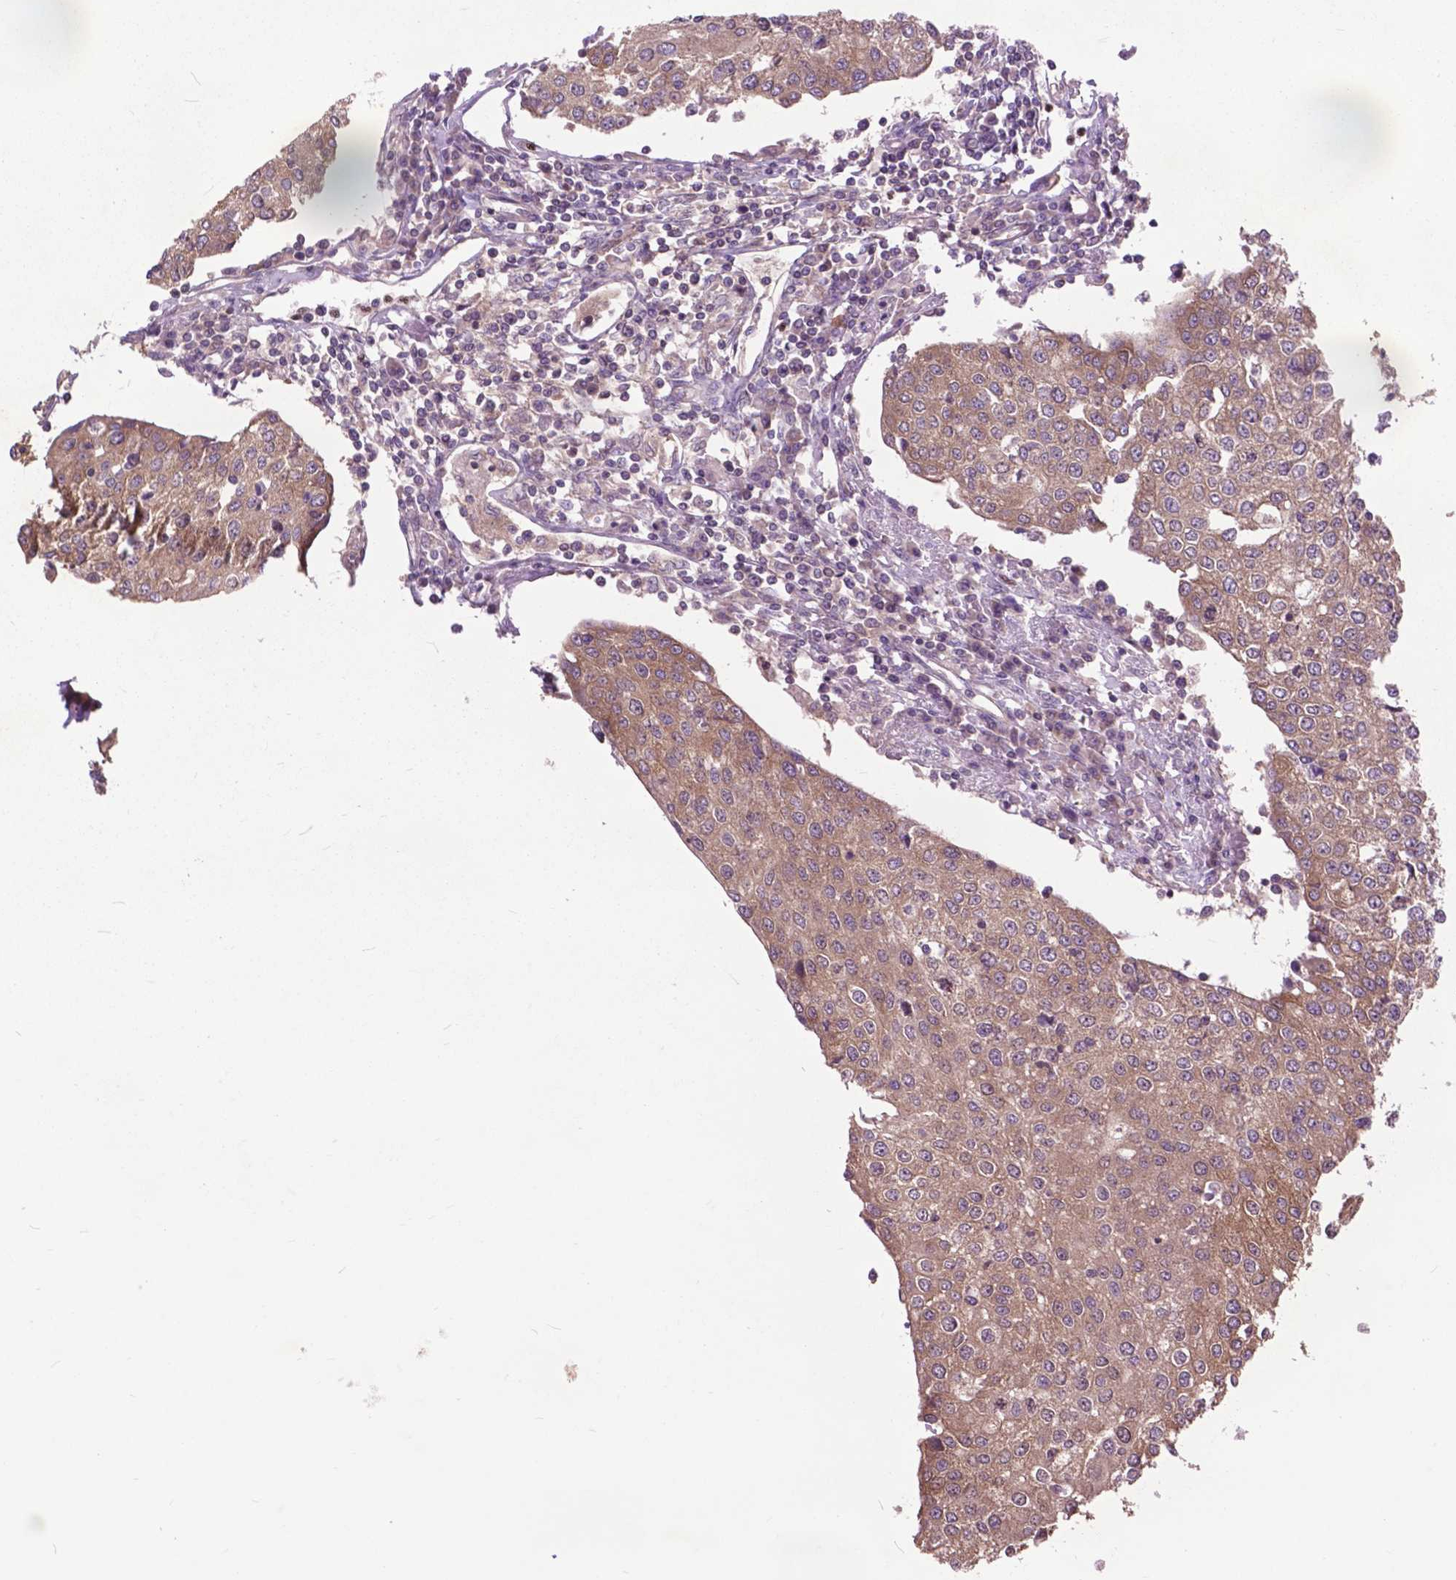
{"staining": {"intensity": "weak", "quantity": ">75%", "location": "cytoplasmic/membranous"}, "tissue": "urothelial cancer", "cell_type": "Tumor cells", "image_type": "cancer", "snomed": [{"axis": "morphology", "description": "Urothelial carcinoma, High grade"}, {"axis": "topography", "description": "Urinary bladder"}], "caption": "Protein analysis of urothelial cancer tissue demonstrates weak cytoplasmic/membranous expression in about >75% of tumor cells.", "gene": "ARAF", "patient": {"sex": "female", "age": 85}}